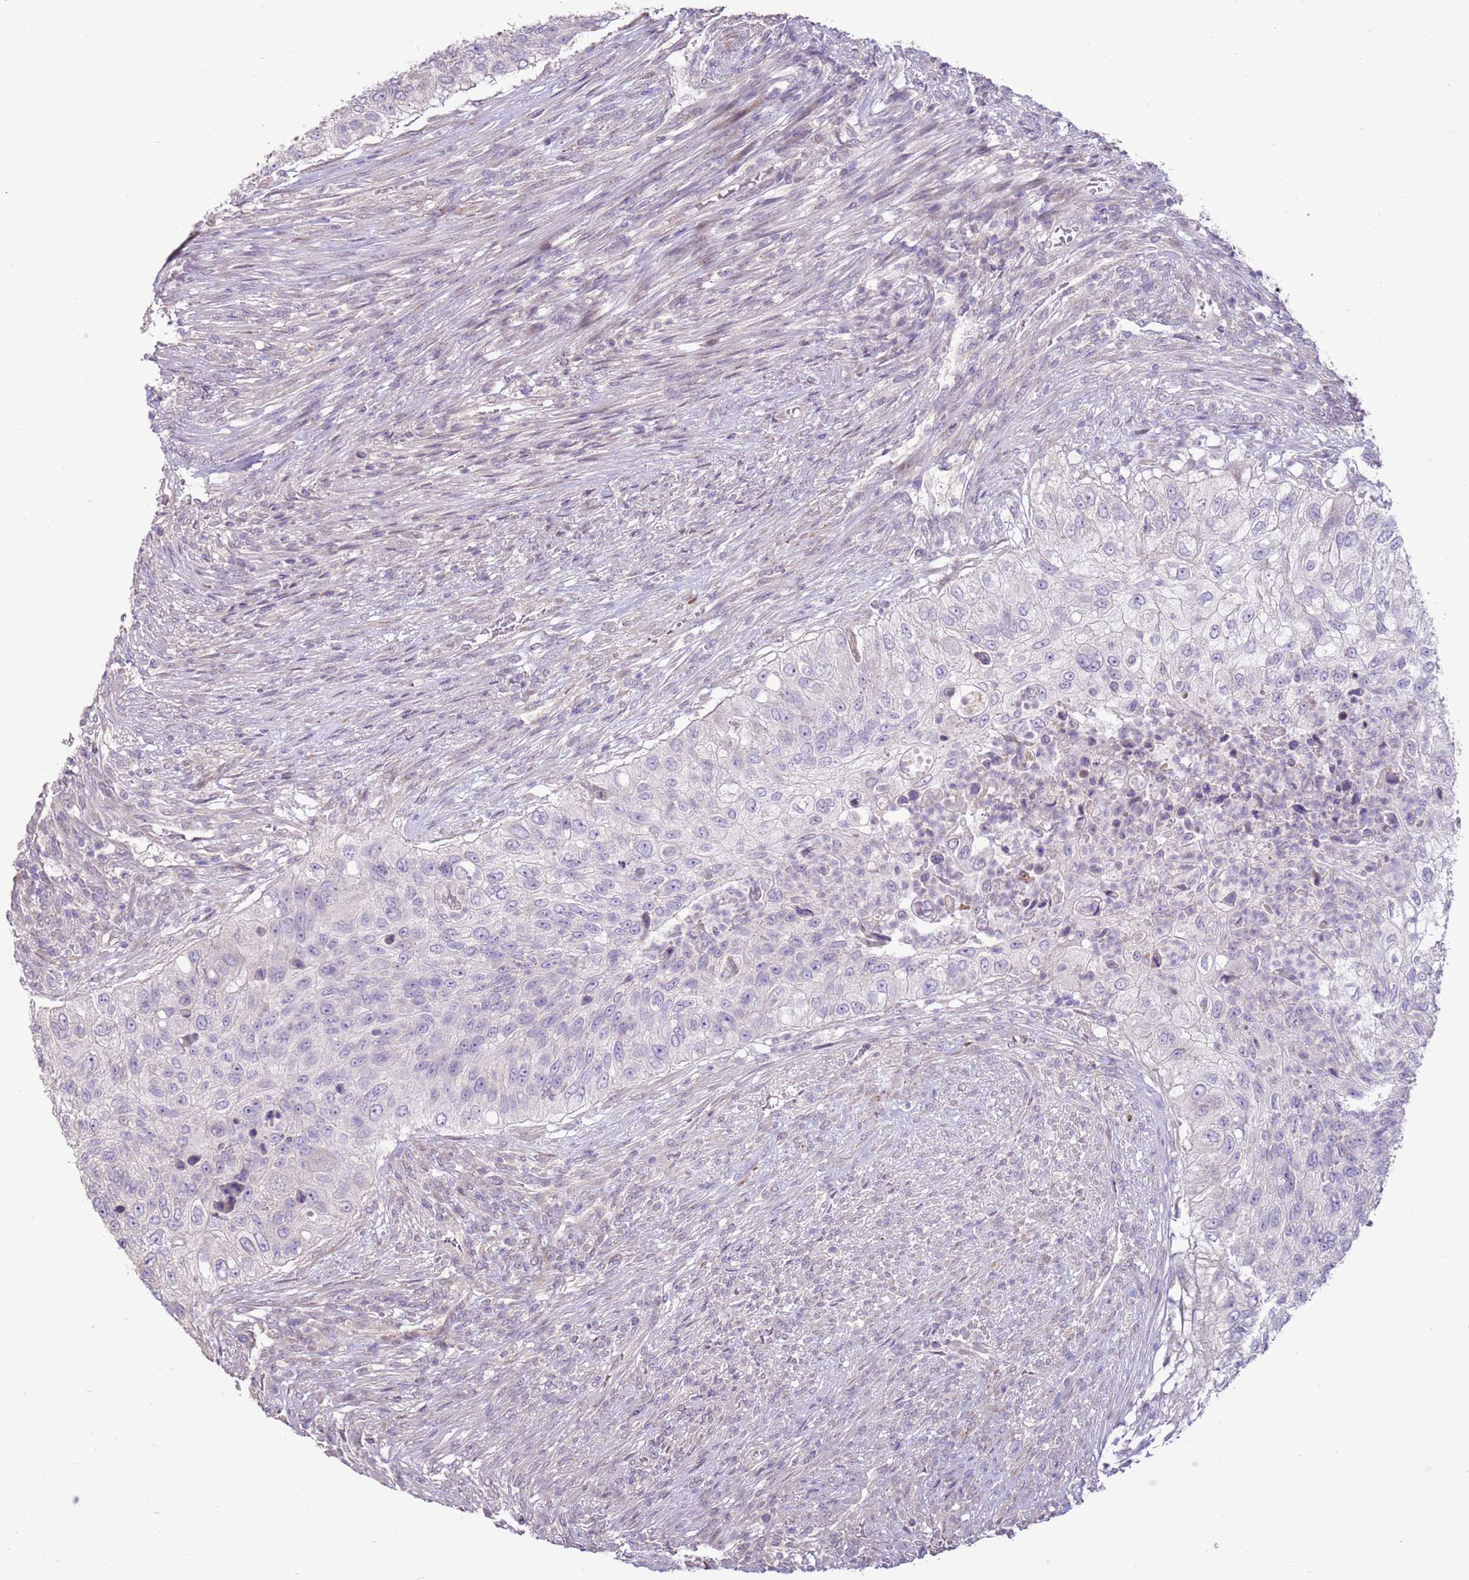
{"staining": {"intensity": "negative", "quantity": "none", "location": "none"}, "tissue": "urothelial cancer", "cell_type": "Tumor cells", "image_type": "cancer", "snomed": [{"axis": "morphology", "description": "Urothelial carcinoma, High grade"}, {"axis": "topography", "description": "Urinary bladder"}], "caption": "Tumor cells show no significant protein positivity in urothelial cancer.", "gene": "LGI4", "patient": {"sex": "female", "age": 60}}